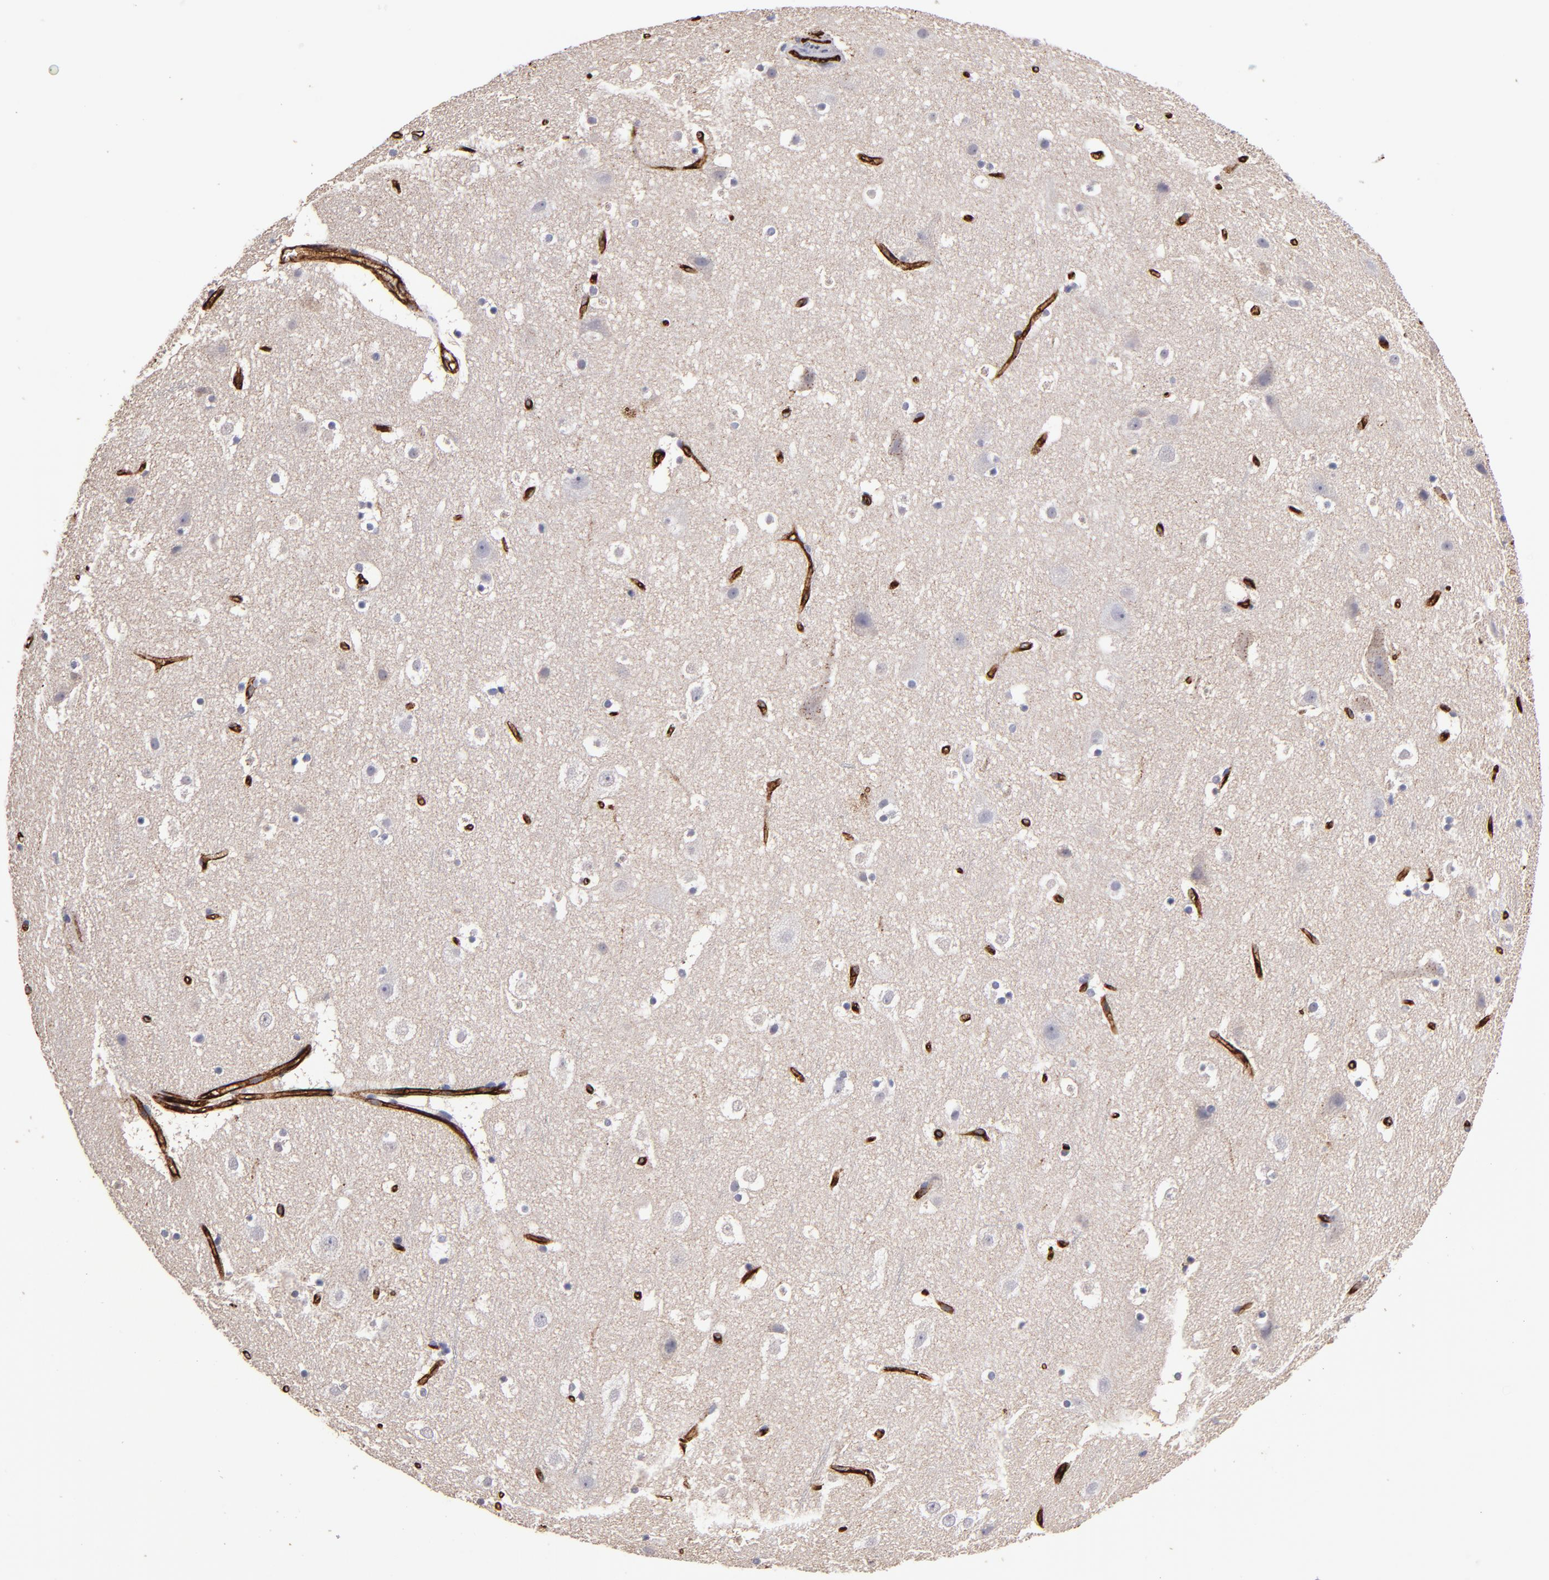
{"staining": {"intensity": "strong", "quantity": ">75%", "location": "cytoplasmic/membranous"}, "tissue": "cerebral cortex", "cell_type": "Endothelial cells", "image_type": "normal", "snomed": [{"axis": "morphology", "description": "Normal tissue, NOS"}, {"axis": "topography", "description": "Cerebral cortex"}], "caption": "Immunohistochemistry of benign human cerebral cortex displays high levels of strong cytoplasmic/membranous expression in about >75% of endothelial cells. The protein of interest is stained brown, and the nuclei are stained in blue (DAB (3,3'-diaminobenzidine) IHC with brightfield microscopy, high magnification).", "gene": "CLDN5", "patient": {"sex": "male", "age": 45}}